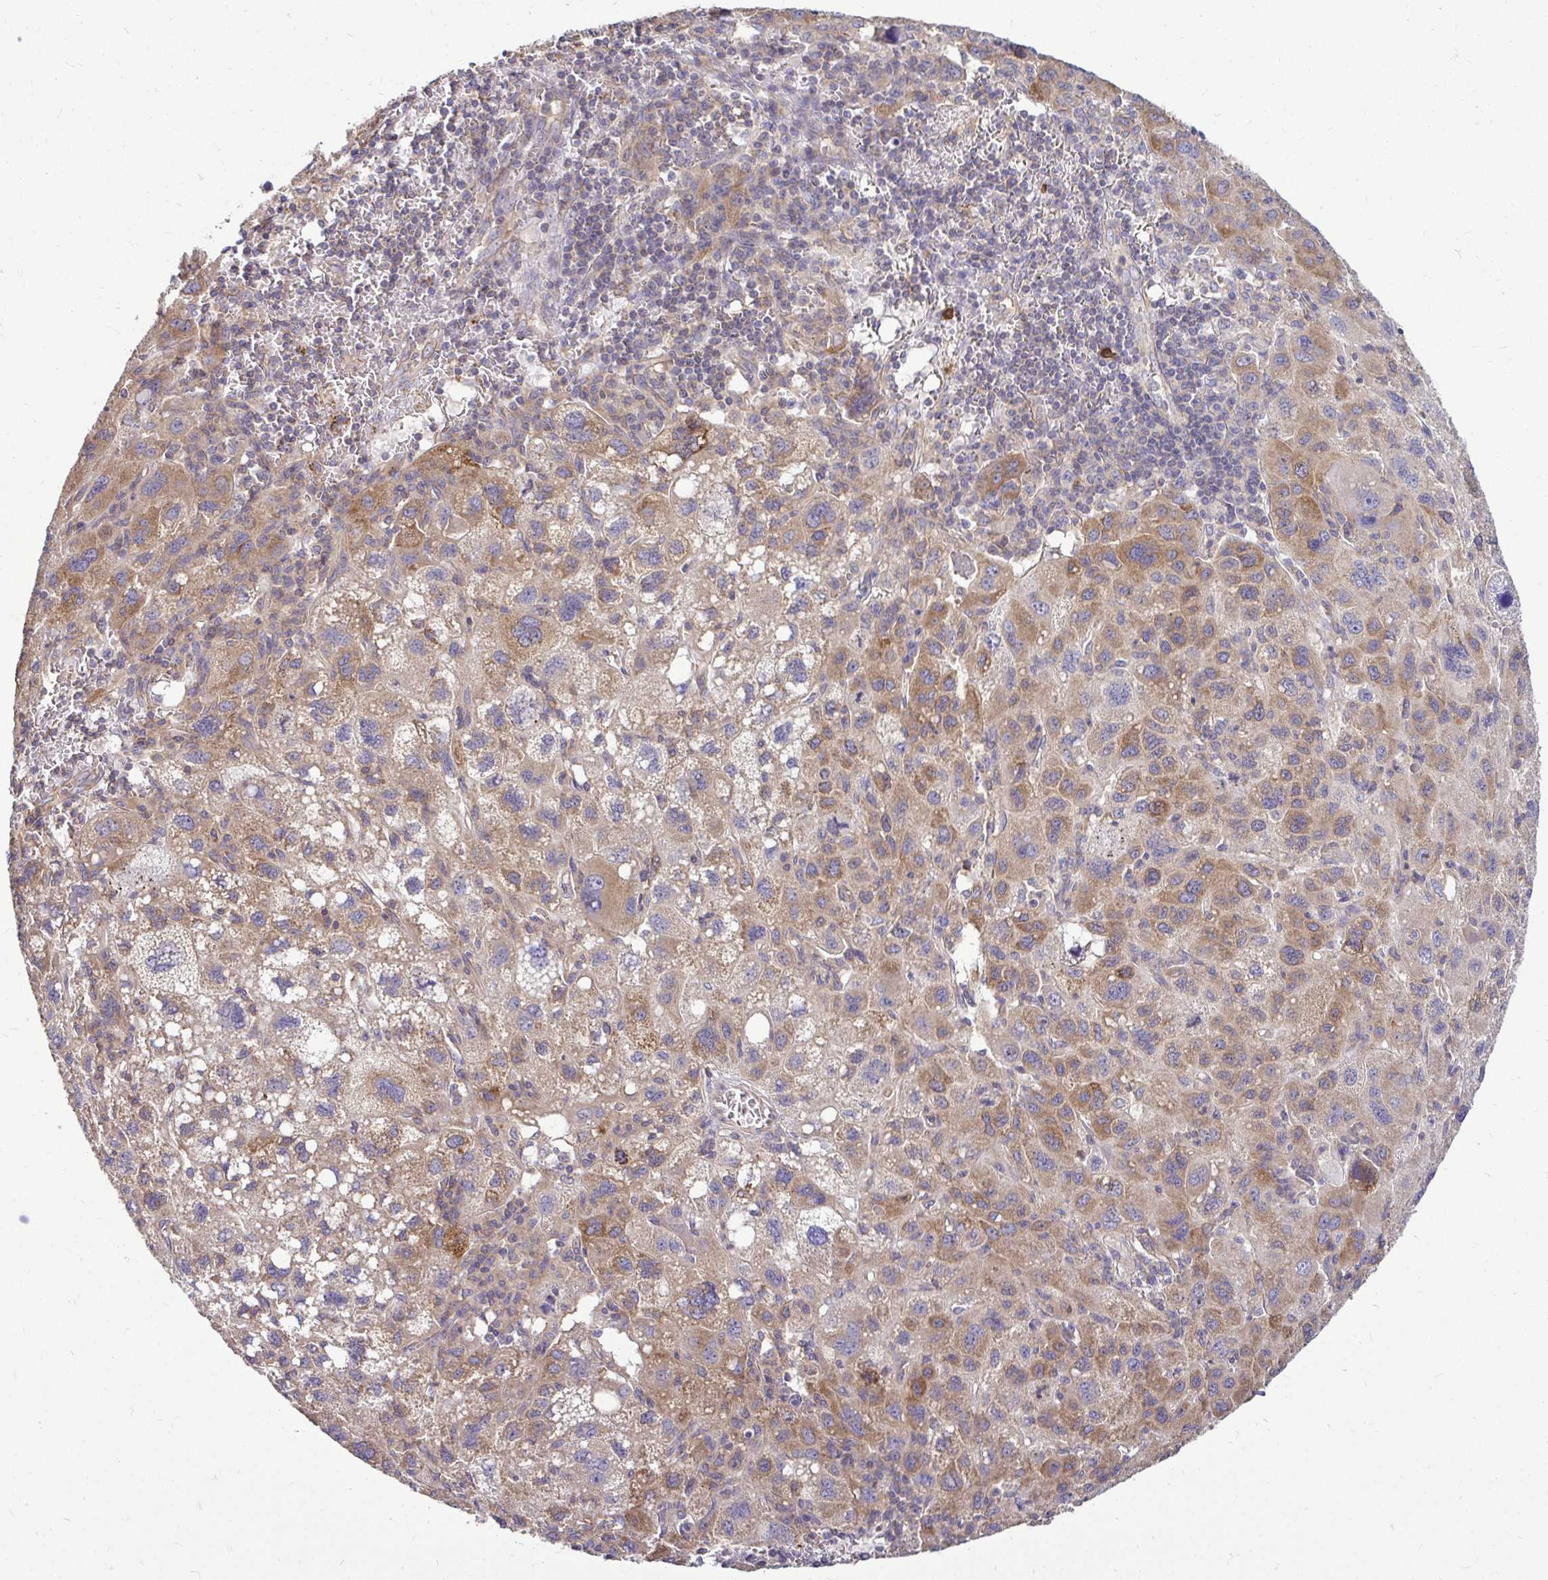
{"staining": {"intensity": "moderate", "quantity": ">75%", "location": "cytoplasmic/membranous"}, "tissue": "liver cancer", "cell_type": "Tumor cells", "image_type": "cancer", "snomed": [{"axis": "morphology", "description": "Carcinoma, Hepatocellular, NOS"}, {"axis": "topography", "description": "Liver"}], "caption": "An image showing moderate cytoplasmic/membranous expression in approximately >75% of tumor cells in liver hepatocellular carcinoma, as visualized by brown immunohistochemical staining.", "gene": "FMR1", "patient": {"sex": "female", "age": 77}}